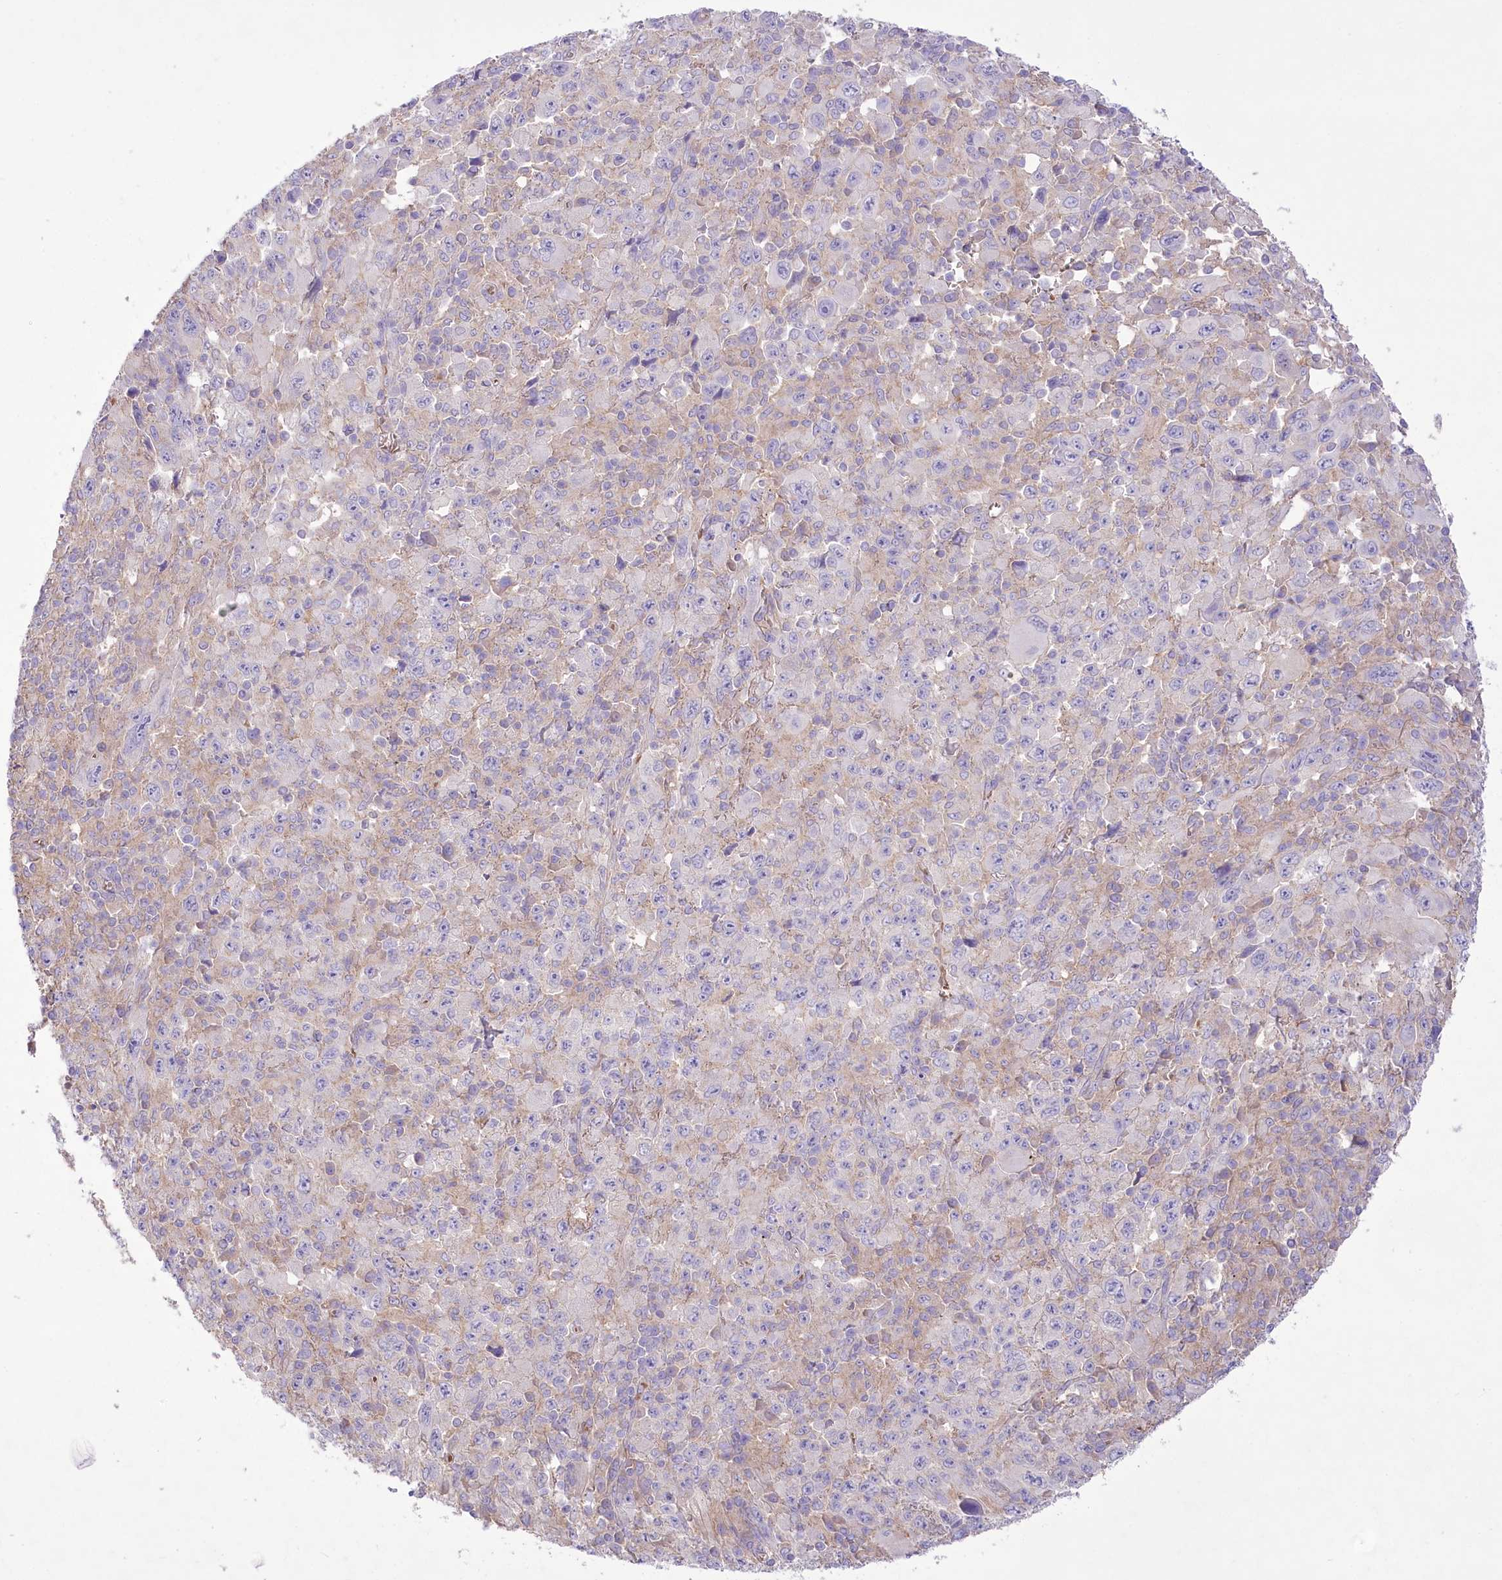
{"staining": {"intensity": "negative", "quantity": "none", "location": "none"}, "tissue": "melanoma", "cell_type": "Tumor cells", "image_type": "cancer", "snomed": [{"axis": "morphology", "description": "Malignant melanoma, Metastatic site"}, {"axis": "topography", "description": "Skin"}], "caption": "Immunohistochemical staining of melanoma demonstrates no significant expression in tumor cells.", "gene": "PRSS53", "patient": {"sex": "female", "age": 56}}